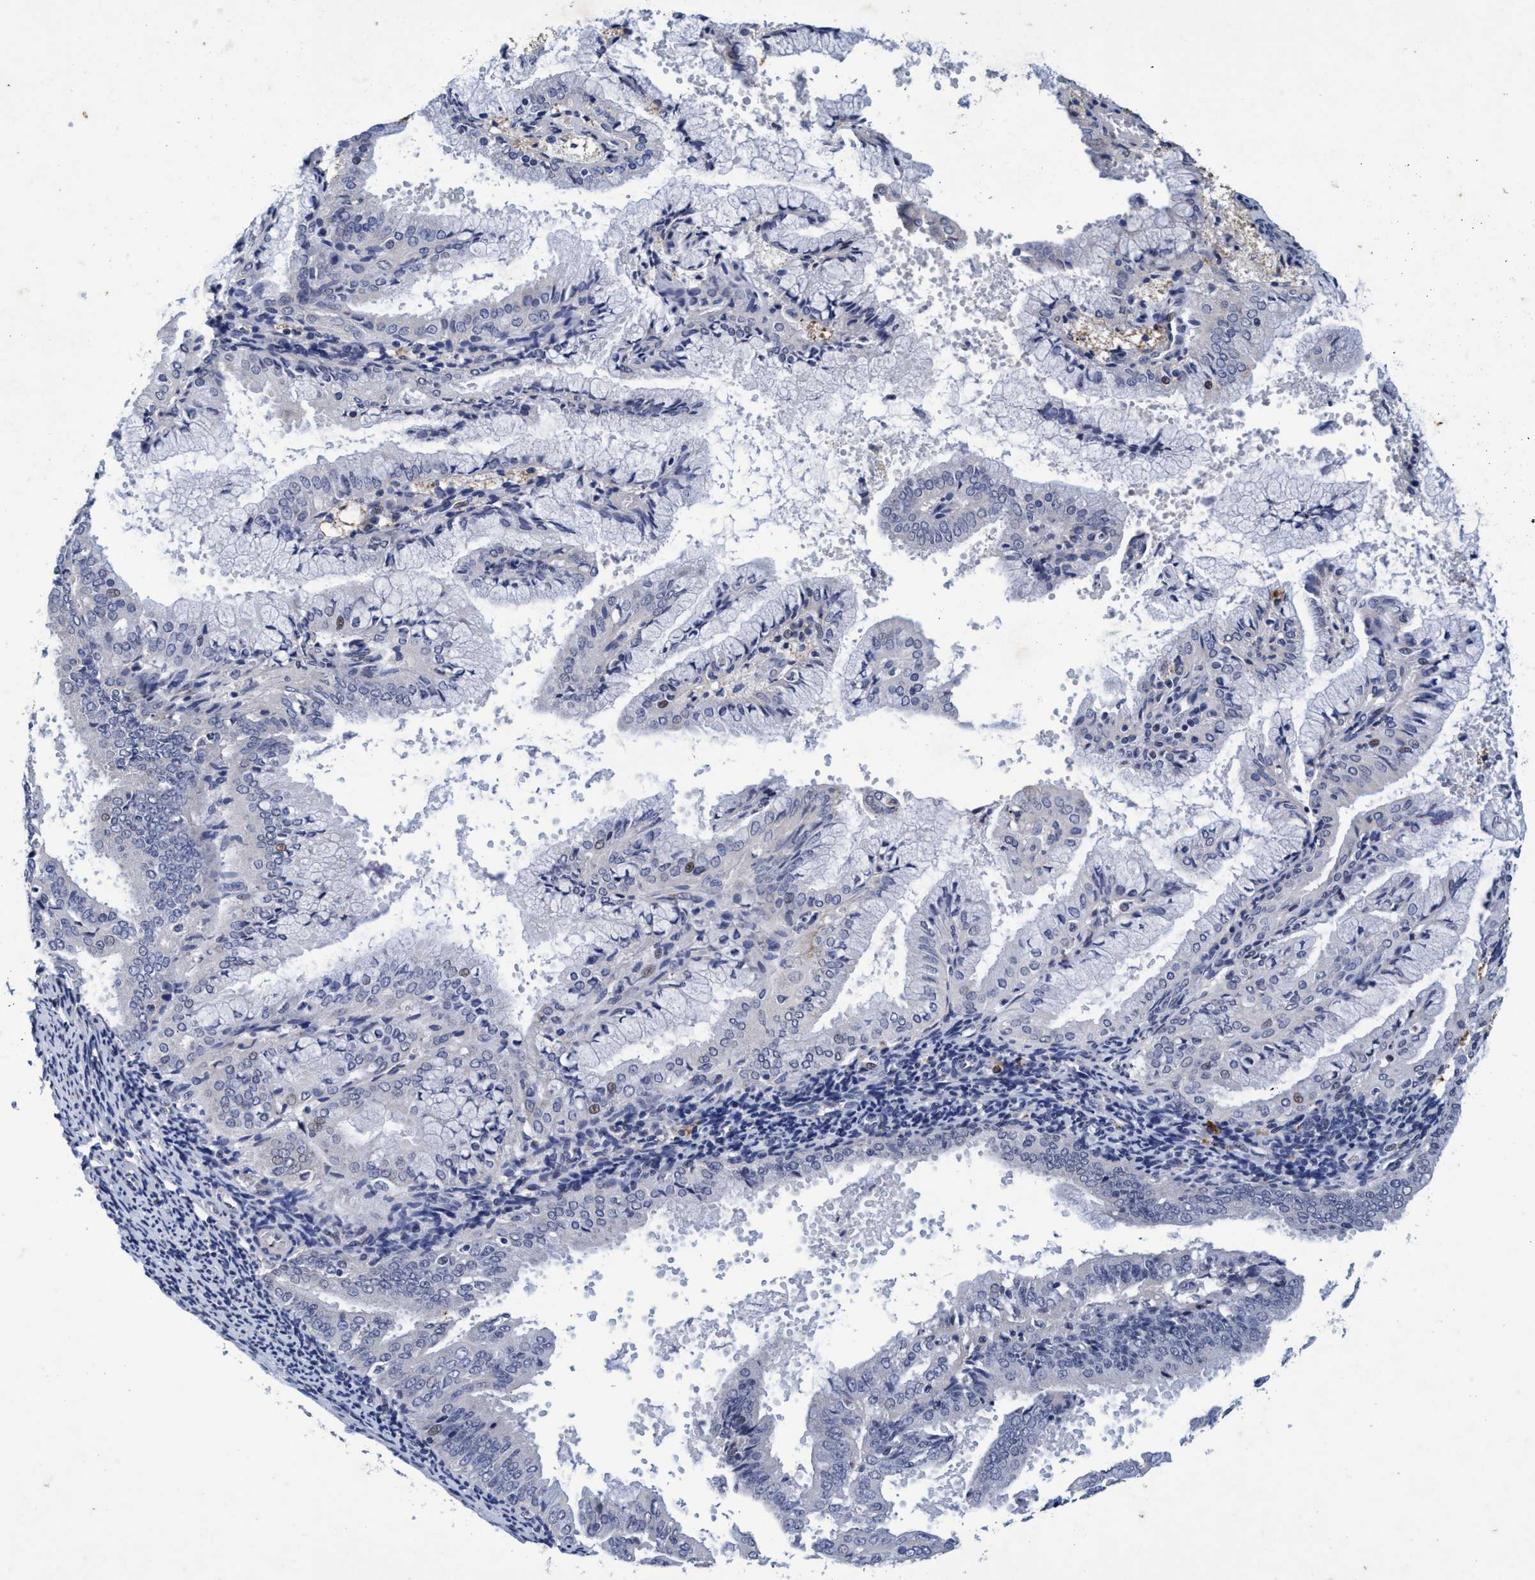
{"staining": {"intensity": "negative", "quantity": "none", "location": "none"}, "tissue": "endometrial cancer", "cell_type": "Tumor cells", "image_type": "cancer", "snomed": [{"axis": "morphology", "description": "Adenocarcinoma, NOS"}, {"axis": "topography", "description": "Endometrium"}], "caption": "DAB (3,3'-diaminobenzidine) immunohistochemical staining of human endometrial cancer shows no significant staining in tumor cells.", "gene": "GRB14", "patient": {"sex": "female", "age": 63}}